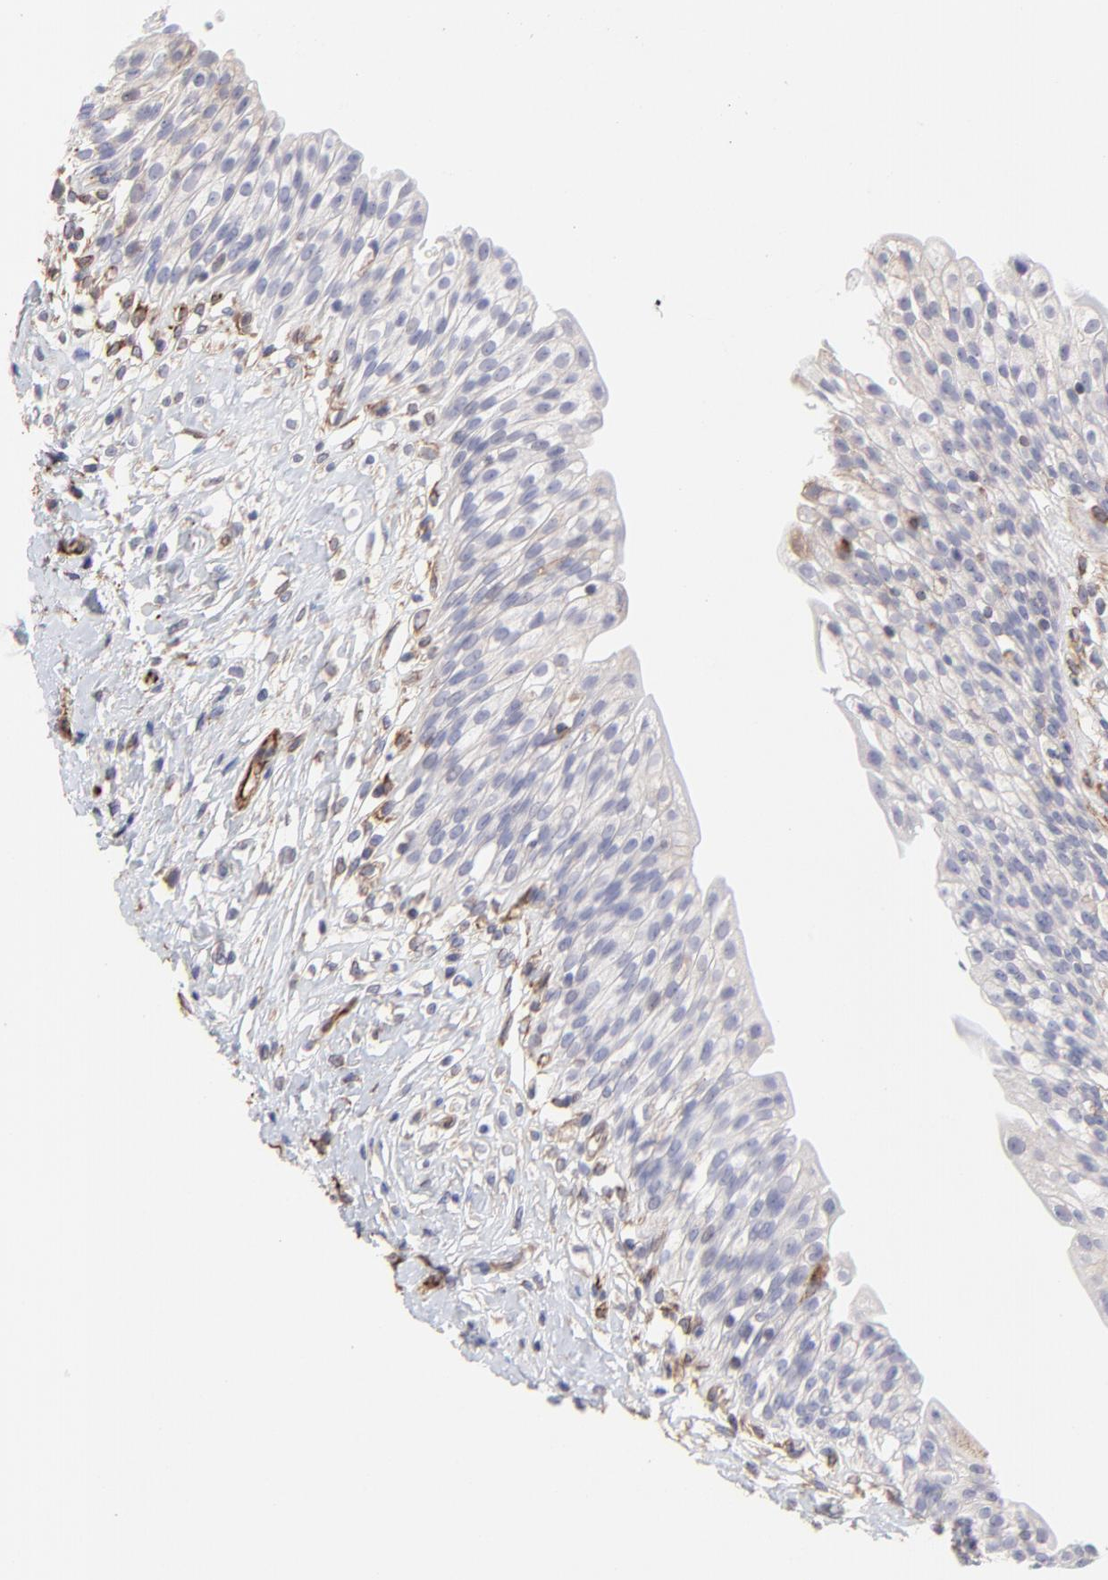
{"staining": {"intensity": "moderate", "quantity": "<25%", "location": "cytoplasmic/membranous"}, "tissue": "urinary bladder", "cell_type": "Urothelial cells", "image_type": "normal", "snomed": [{"axis": "morphology", "description": "Normal tissue, NOS"}, {"axis": "topography", "description": "Urinary bladder"}], "caption": "IHC of unremarkable urinary bladder exhibits low levels of moderate cytoplasmic/membranous expression in approximately <25% of urothelial cells.", "gene": "COX8C", "patient": {"sex": "female", "age": 80}}